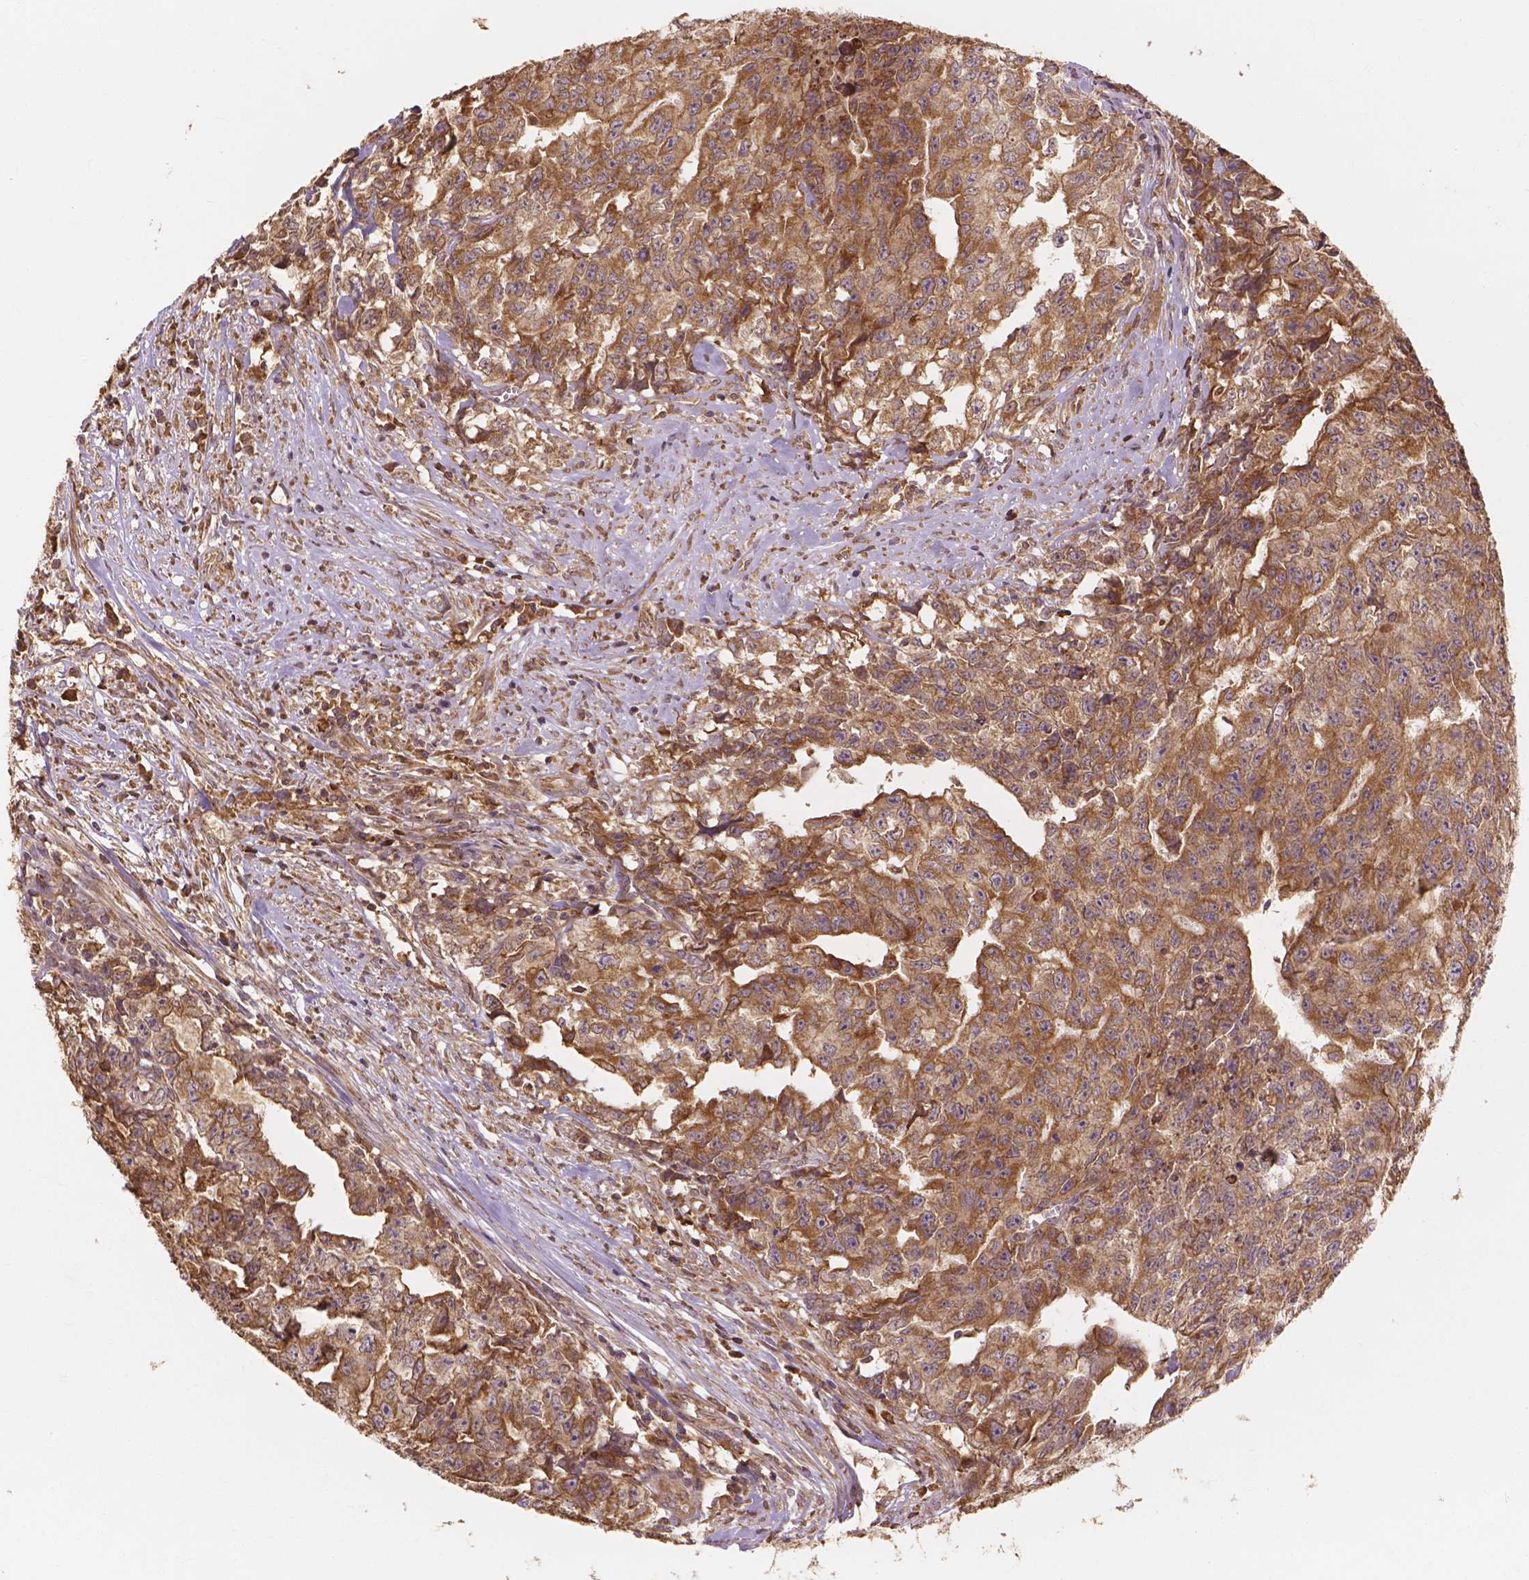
{"staining": {"intensity": "moderate", "quantity": ">75%", "location": "cytoplasmic/membranous"}, "tissue": "testis cancer", "cell_type": "Tumor cells", "image_type": "cancer", "snomed": [{"axis": "morphology", "description": "Carcinoma, Embryonal, NOS"}, {"axis": "morphology", "description": "Teratoma, malignant, NOS"}, {"axis": "topography", "description": "Testis"}], "caption": "Malignant teratoma (testis) stained with IHC reveals moderate cytoplasmic/membranous positivity in about >75% of tumor cells. (DAB IHC with brightfield microscopy, high magnification).", "gene": "TAB2", "patient": {"sex": "male", "age": 24}}